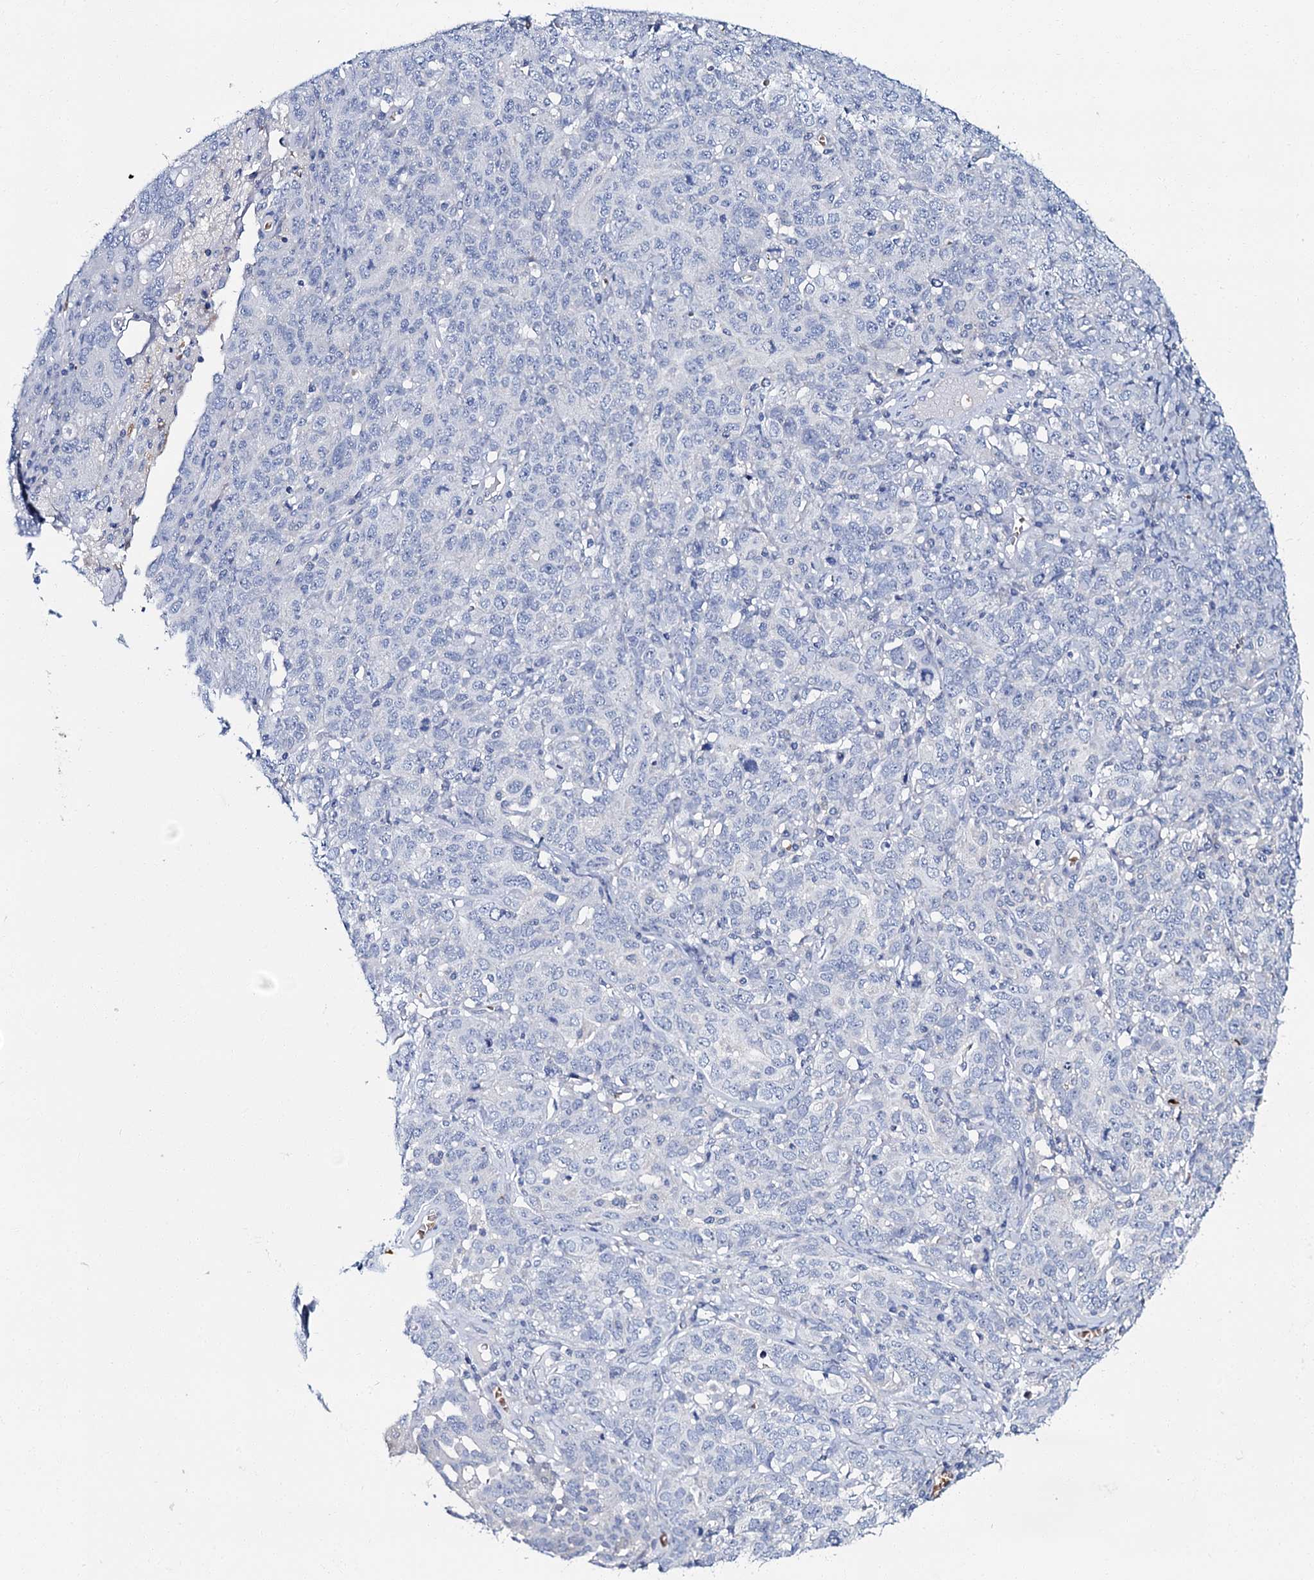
{"staining": {"intensity": "negative", "quantity": "none", "location": "none"}, "tissue": "ovarian cancer", "cell_type": "Tumor cells", "image_type": "cancer", "snomed": [{"axis": "morphology", "description": "Carcinoma, endometroid"}, {"axis": "topography", "description": "Ovary"}], "caption": "Image shows no protein positivity in tumor cells of endometroid carcinoma (ovarian) tissue.", "gene": "ATG2A", "patient": {"sex": "female", "age": 62}}